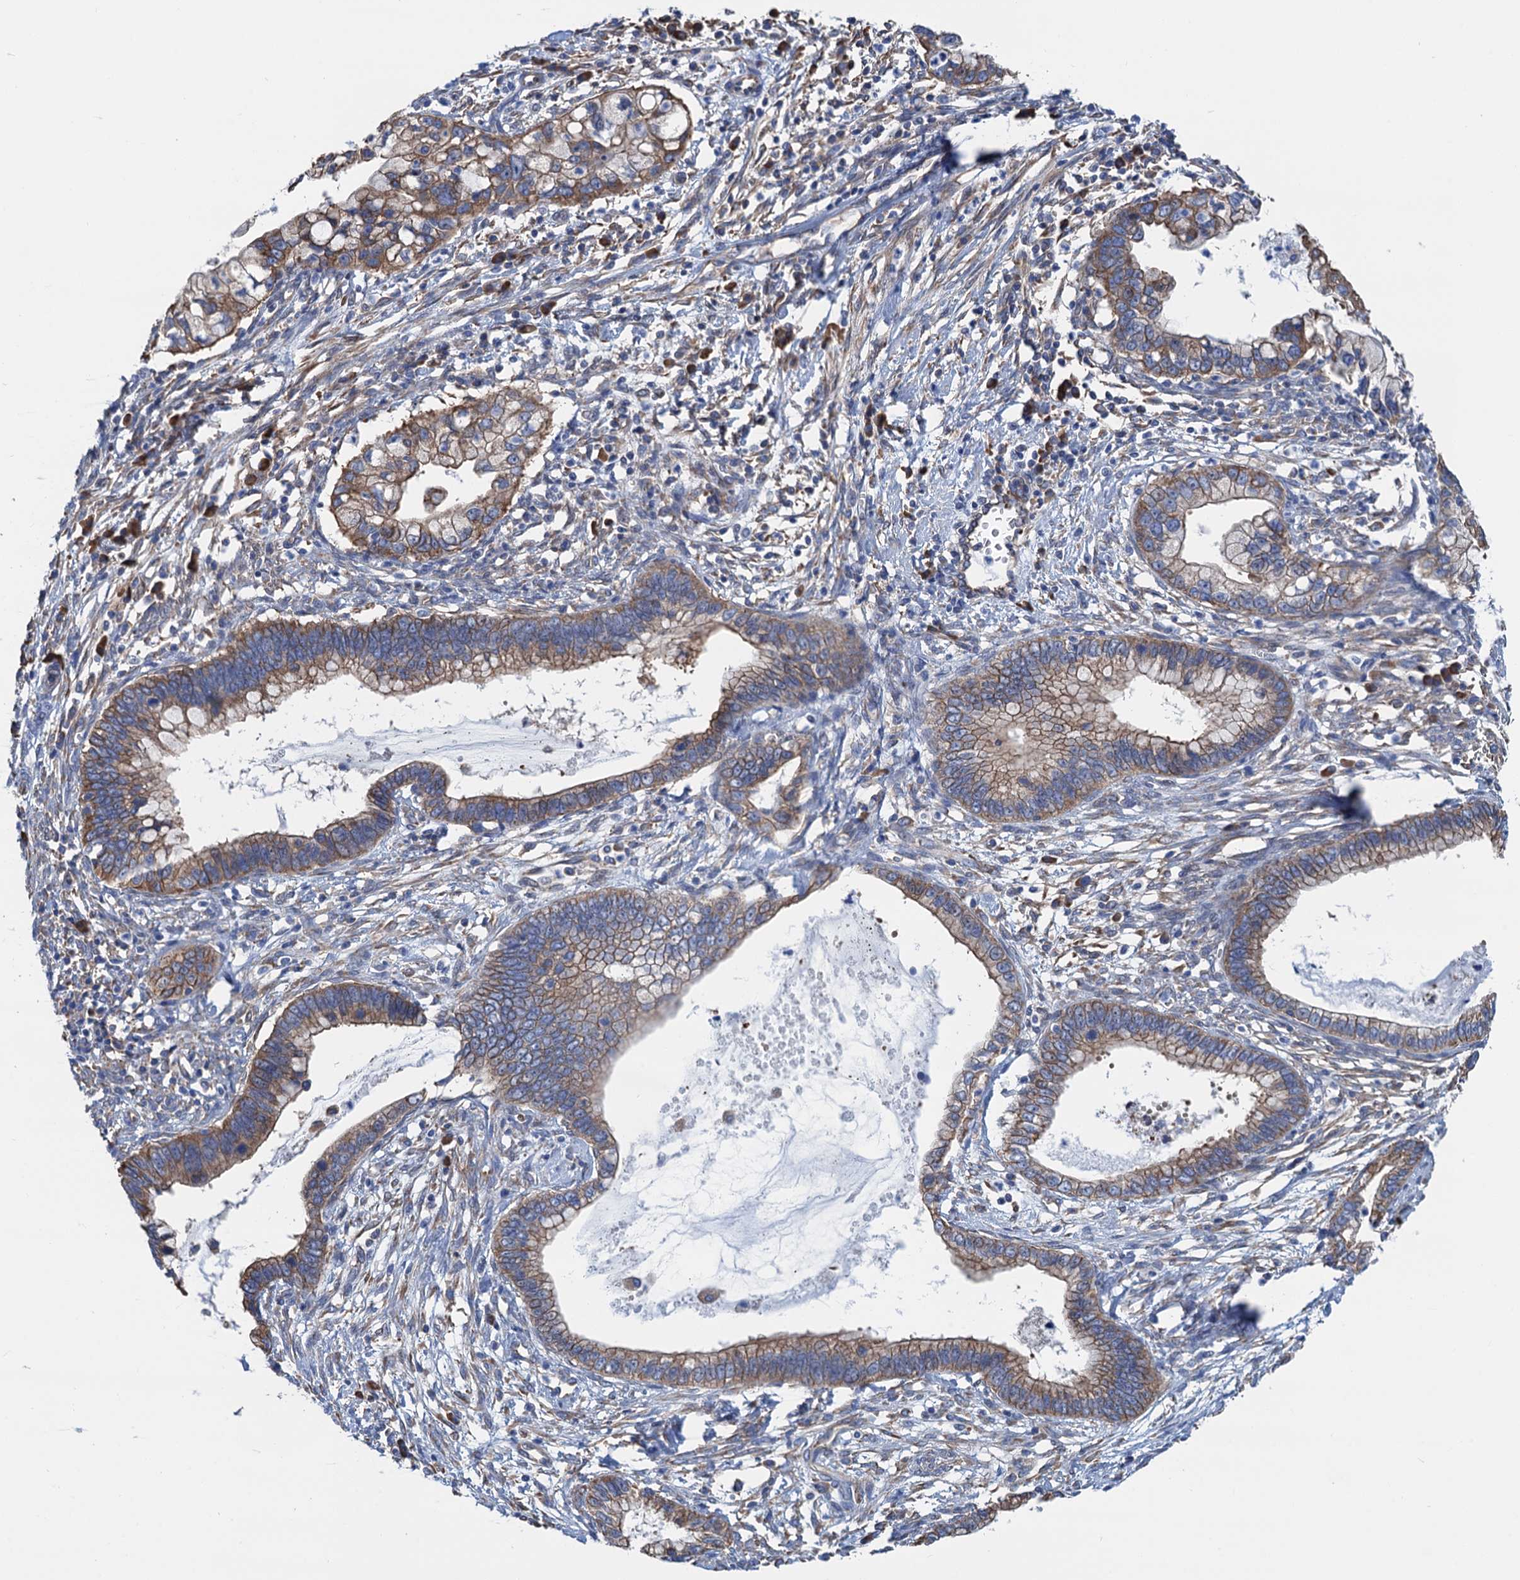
{"staining": {"intensity": "moderate", "quantity": ">75%", "location": "cytoplasmic/membranous"}, "tissue": "cervical cancer", "cell_type": "Tumor cells", "image_type": "cancer", "snomed": [{"axis": "morphology", "description": "Adenocarcinoma, NOS"}, {"axis": "topography", "description": "Cervix"}], "caption": "Protein expression by immunohistochemistry reveals moderate cytoplasmic/membranous staining in approximately >75% of tumor cells in cervical cancer. (Stains: DAB in brown, nuclei in blue, Microscopy: brightfield microscopy at high magnification).", "gene": "SLC12A7", "patient": {"sex": "female", "age": 44}}